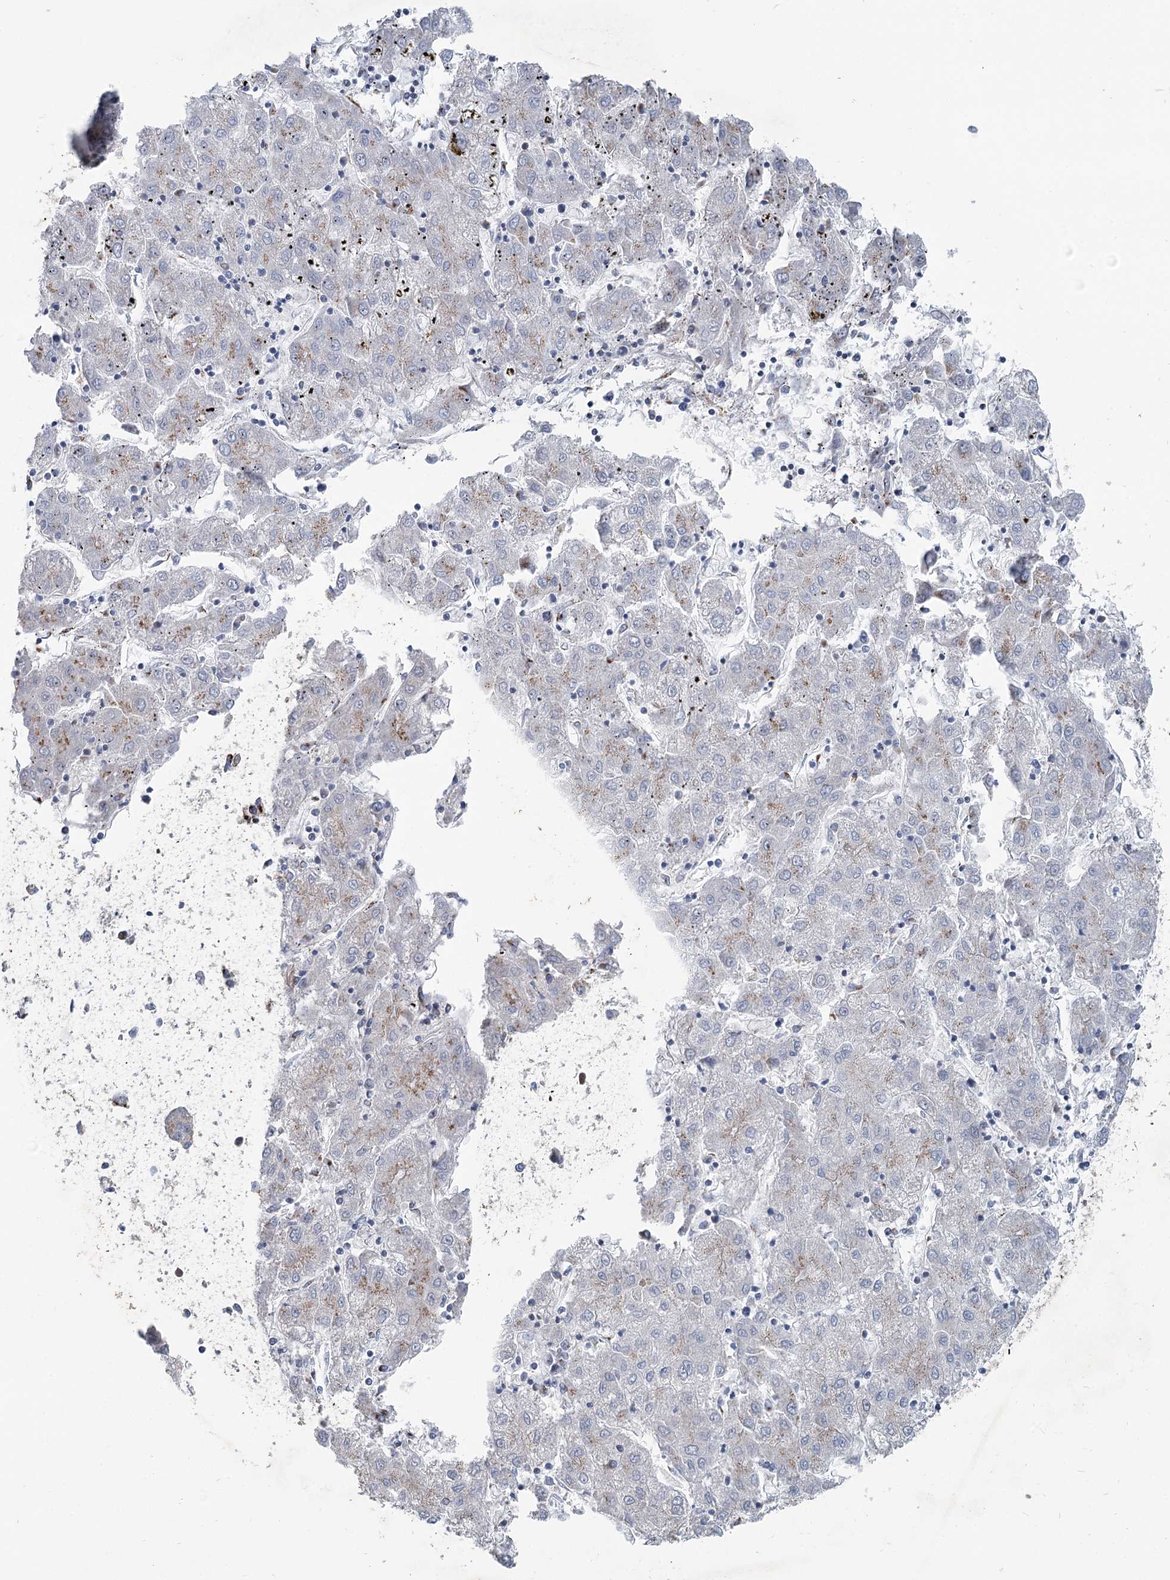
{"staining": {"intensity": "weak", "quantity": "<25%", "location": "cytoplasmic/membranous"}, "tissue": "liver cancer", "cell_type": "Tumor cells", "image_type": "cancer", "snomed": [{"axis": "morphology", "description": "Carcinoma, Hepatocellular, NOS"}, {"axis": "topography", "description": "Liver"}], "caption": "A photomicrograph of liver hepatocellular carcinoma stained for a protein demonstrates no brown staining in tumor cells. Nuclei are stained in blue.", "gene": "ITIH5", "patient": {"sex": "male", "age": 72}}